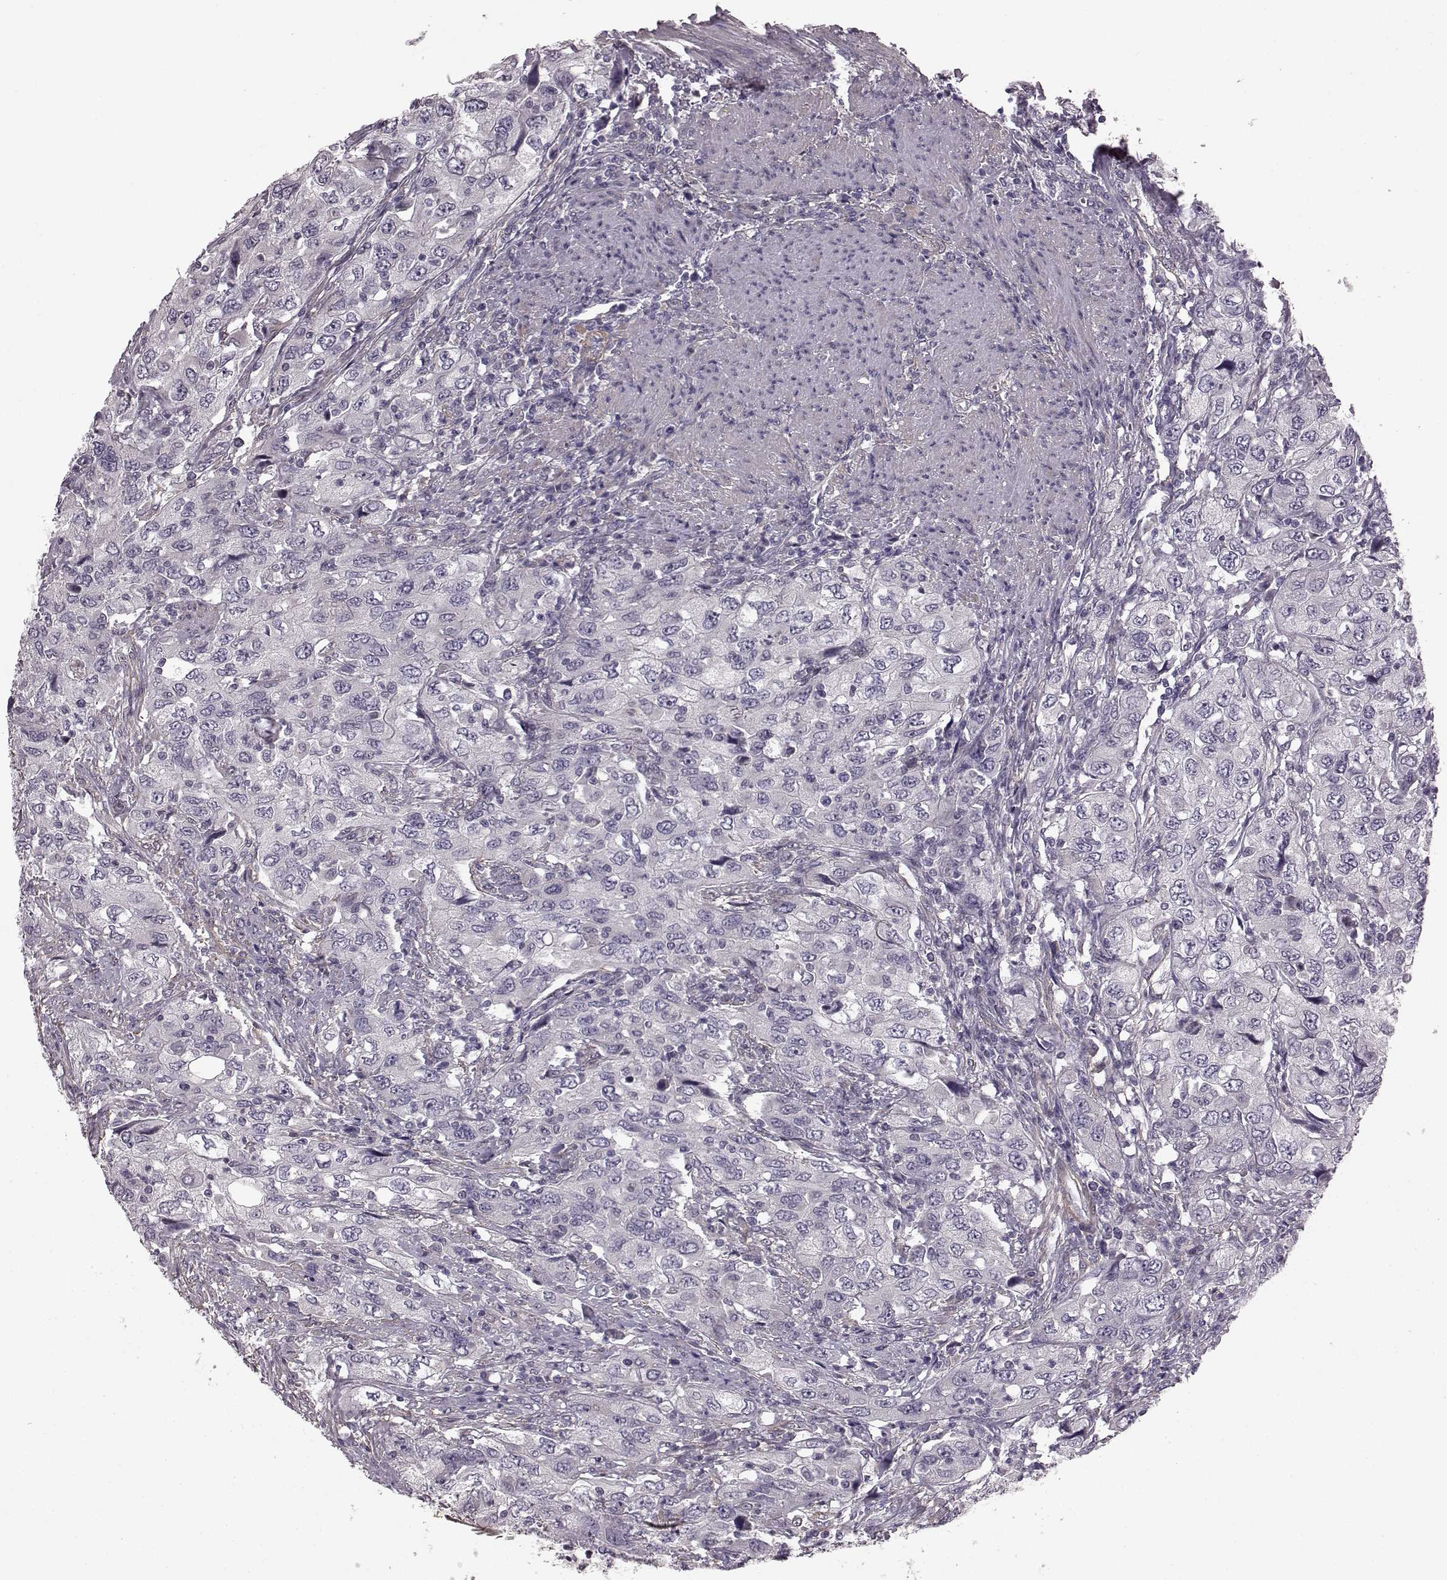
{"staining": {"intensity": "negative", "quantity": "none", "location": "none"}, "tissue": "urothelial cancer", "cell_type": "Tumor cells", "image_type": "cancer", "snomed": [{"axis": "morphology", "description": "Urothelial carcinoma, High grade"}, {"axis": "topography", "description": "Urinary bladder"}], "caption": "Tumor cells show no significant protein positivity in urothelial cancer. Nuclei are stained in blue.", "gene": "GRK1", "patient": {"sex": "male", "age": 76}}